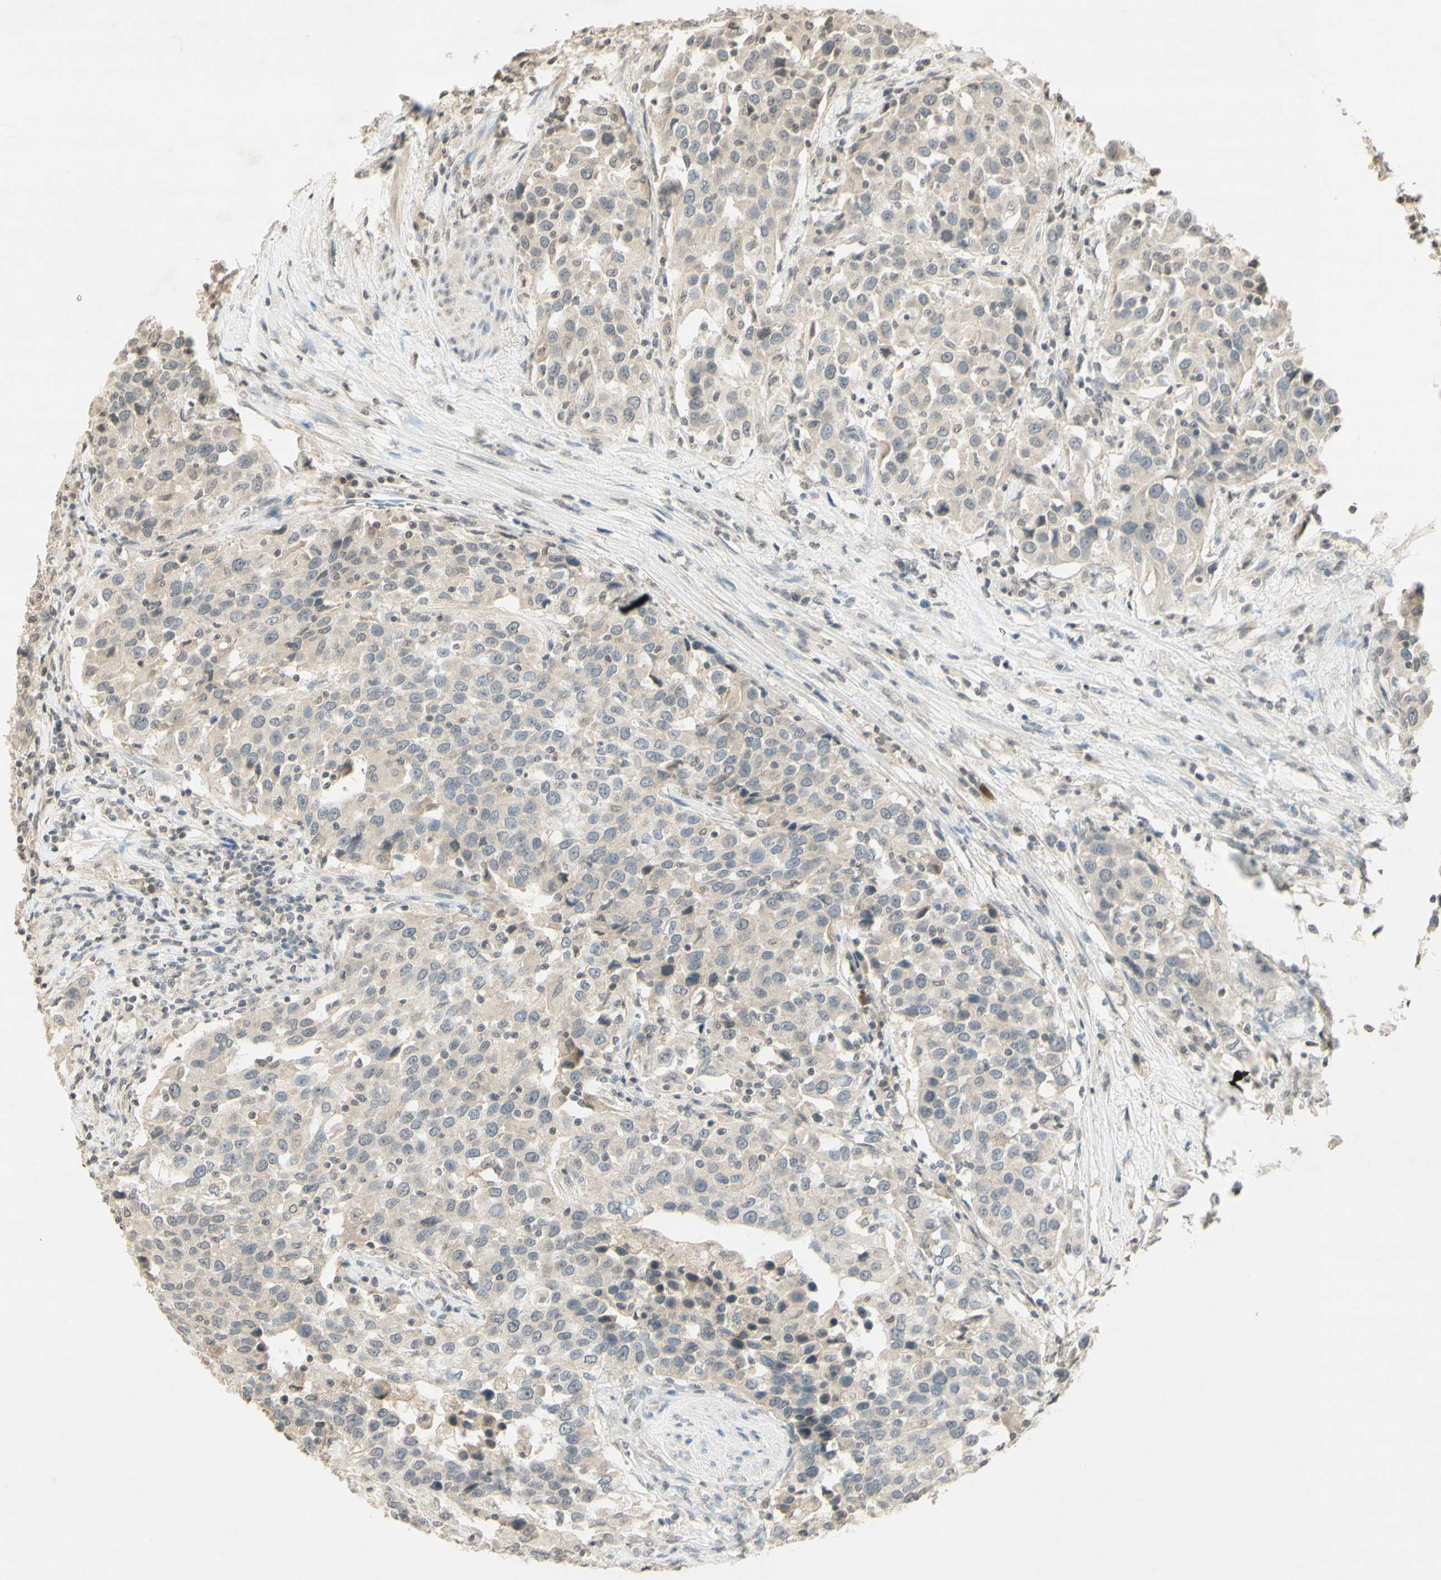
{"staining": {"intensity": "negative", "quantity": "none", "location": "none"}, "tissue": "urothelial cancer", "cell_type": "Tumor cells", "image_type": "cancer", "snomed": [{"axis": "morphology", "description": "Urothelial carcinoma, High grade"}, {"axis": "topography", "description": "Urinary bladder"}], "caption": "Immunohistochemistry (IHC) photomicrograph of neoplastic tissue: human urothelial cancer stained with DAB exhibits no significant protein expression in tumor cells.", "gene": "GLI1", "patient": {"sex": "female", "age": 80}}